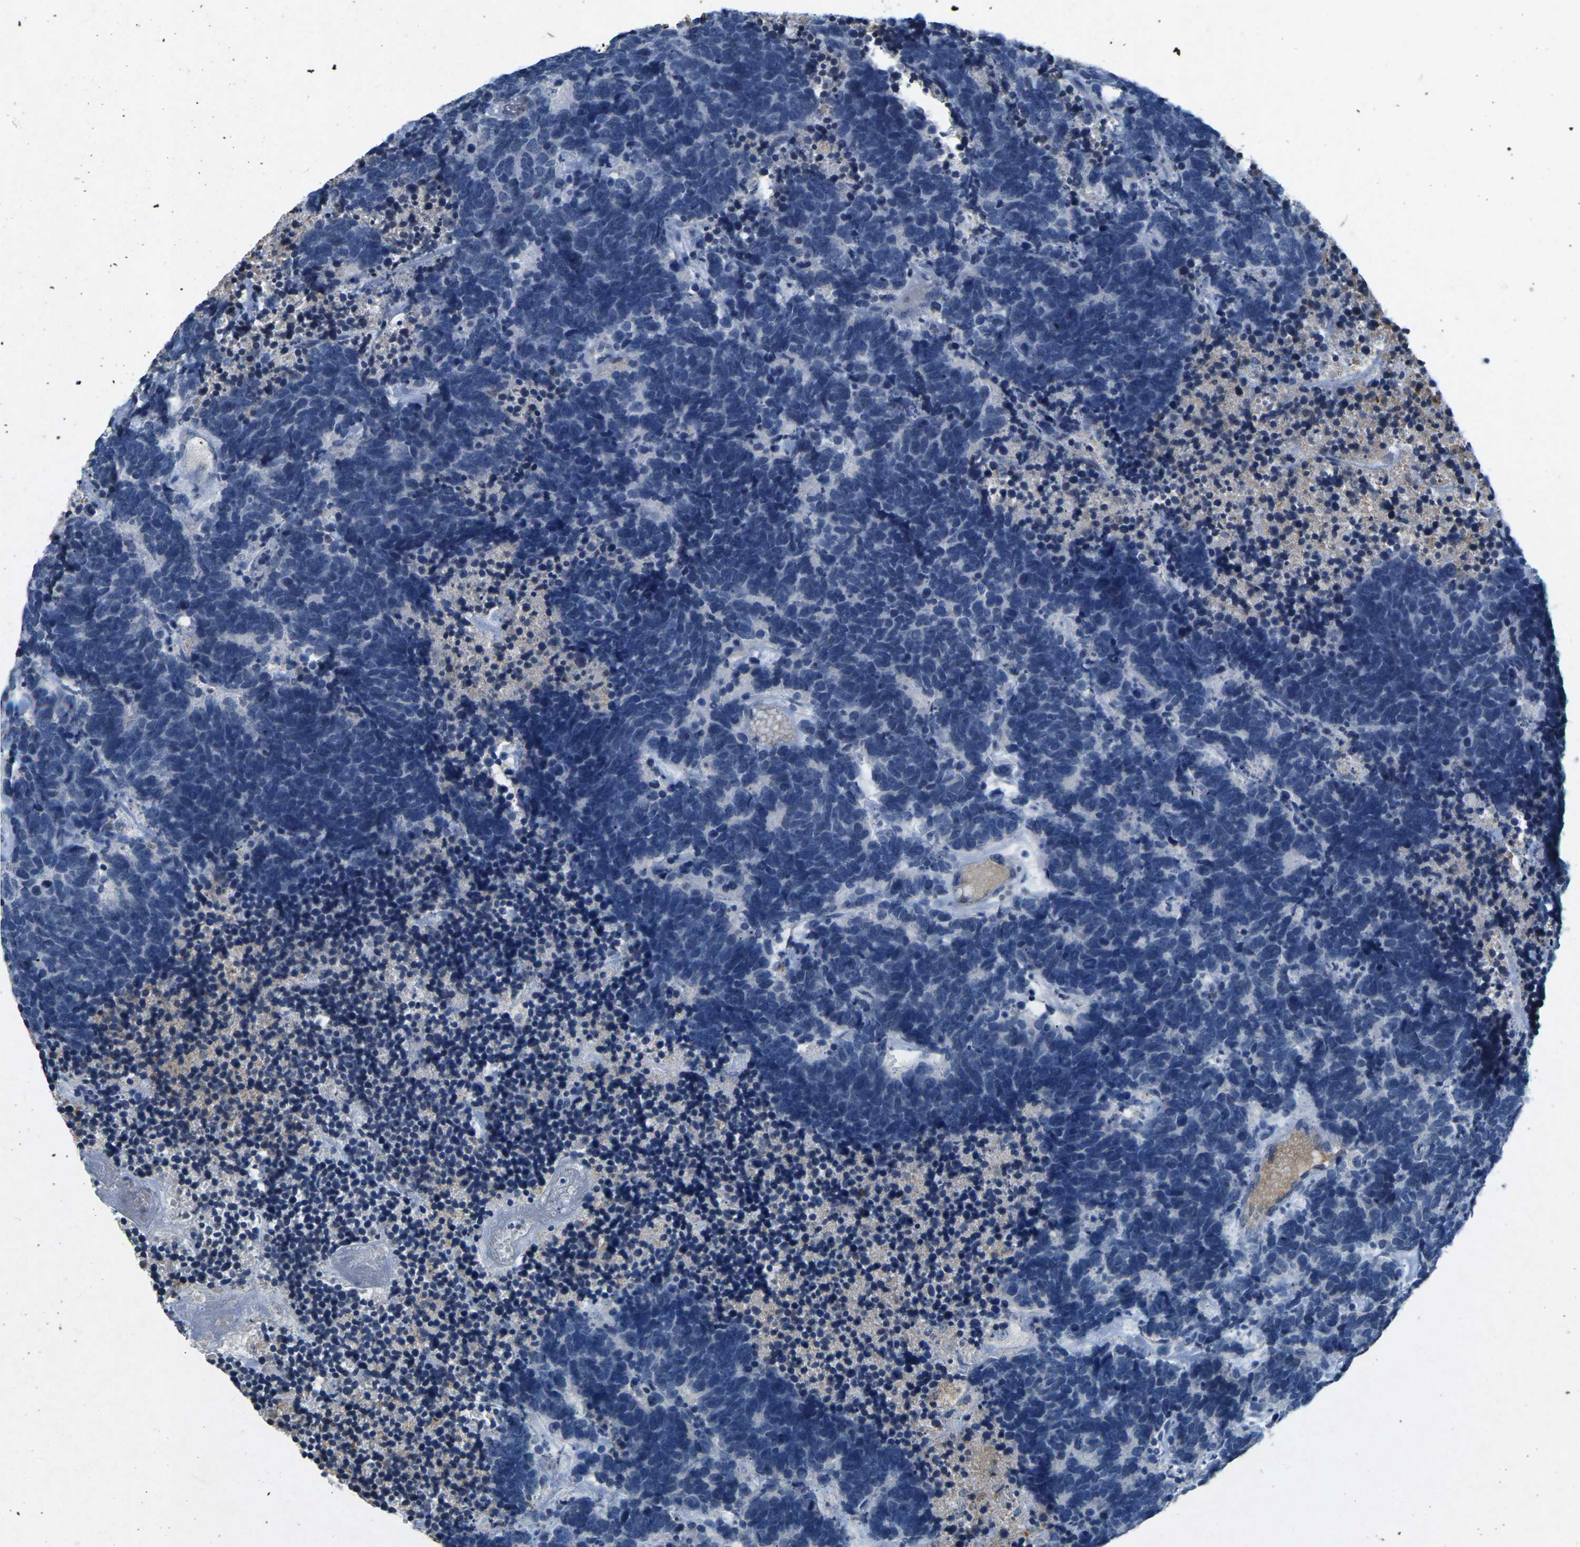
{"staining": {"intensity": "negative", "quantity": "none", "location": "none"}, "tissue": "carcinoid", "cell_type": "Tumor cells", "image_type": "cancer", "snomed": [{"axis": "morphology", "description": "Carcinoma, NOS"}, {"axis": "morphology", "description": "Carcinoid, malignant, NOS"}, {"axis": "topography", "description": "Urinary bladder"}], "caption": "Immunohistochemistry (IHC) image of neoplastic tissue: human carcinoma stained with DAB exhibits no significant protein expression in tumor cells.", "gene": "PLG", "patient": {"sex": "male", "age": 57}}